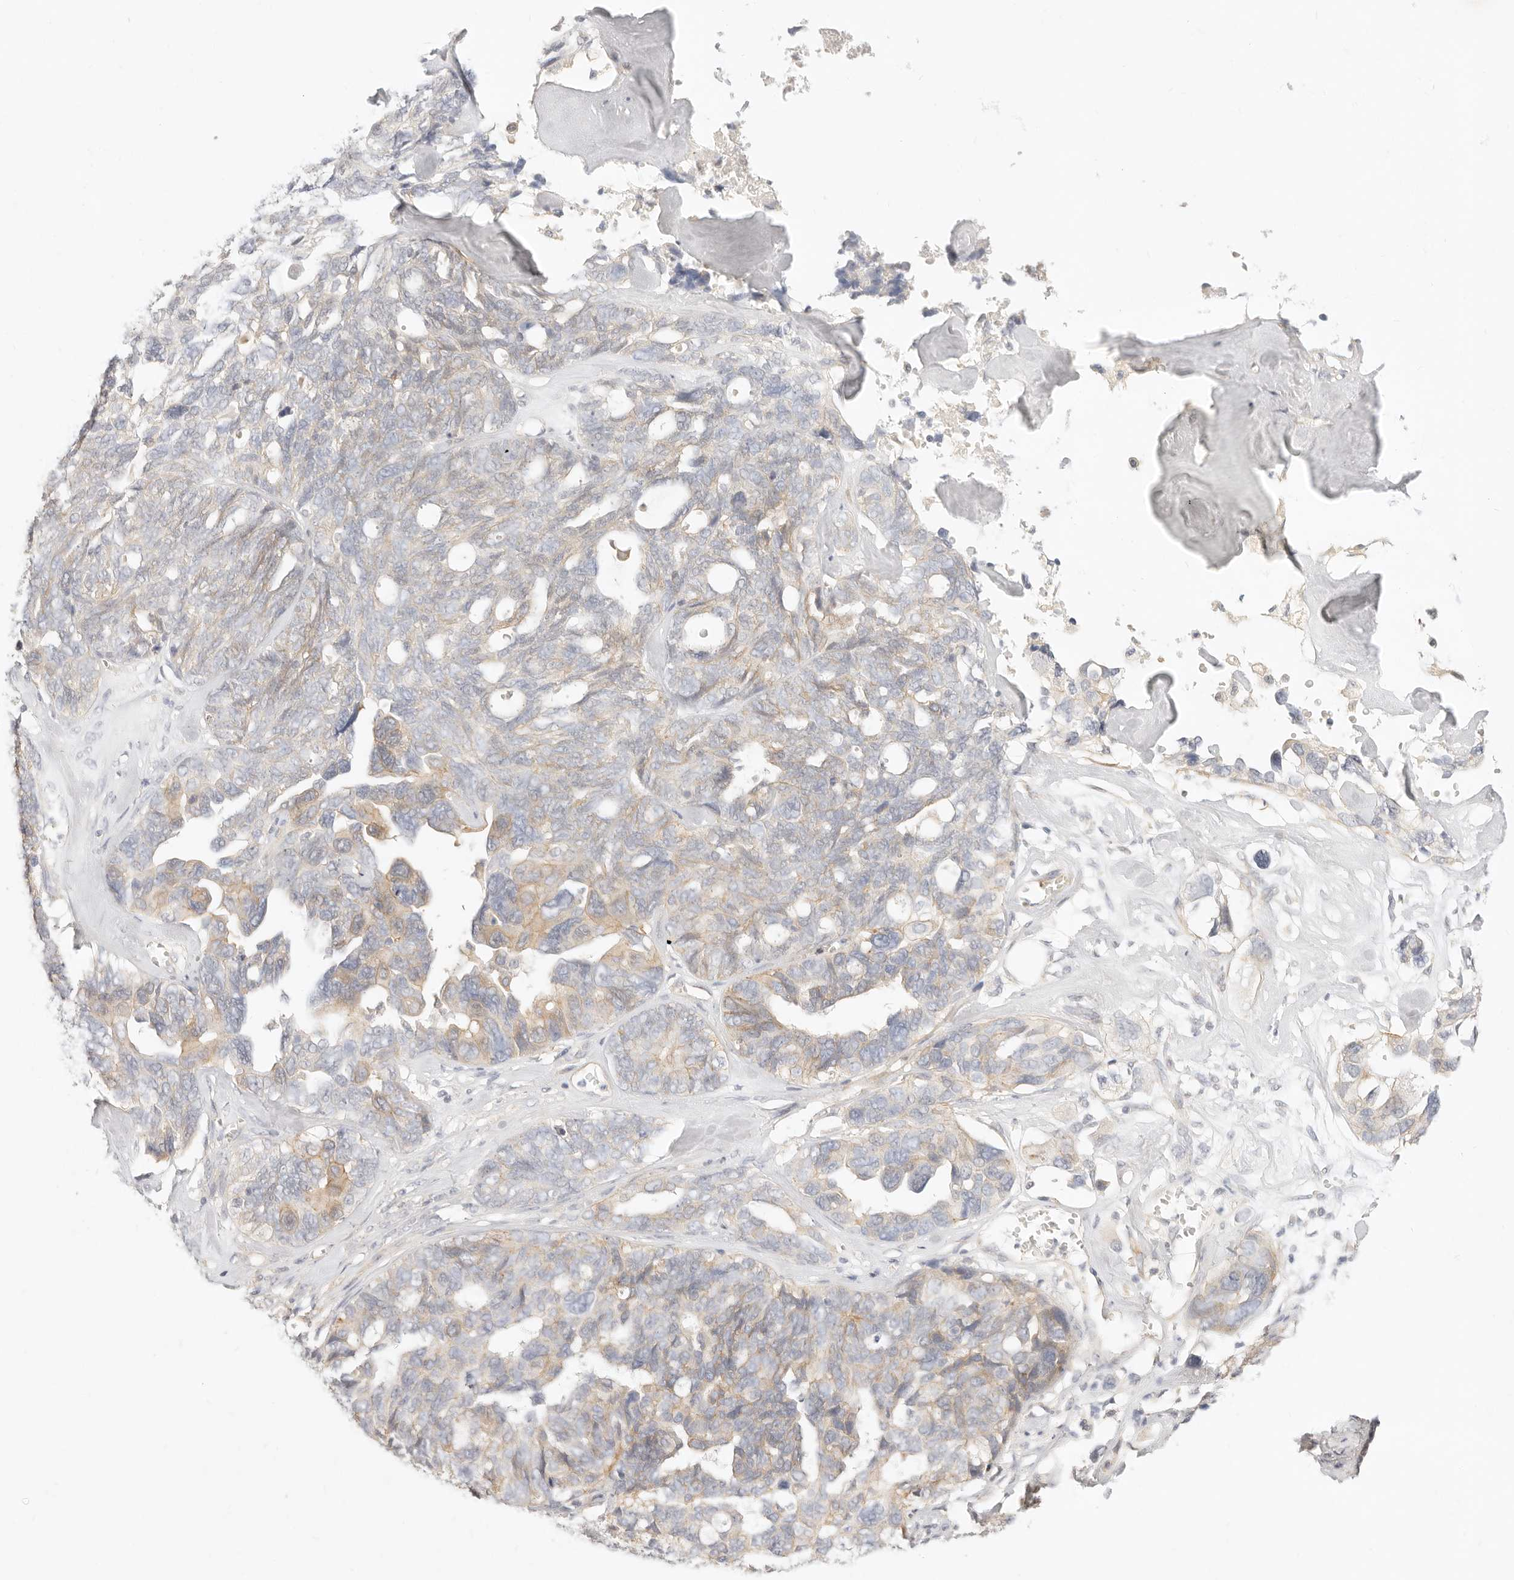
{"staining": {"intensity": "weak", "quantity": "25%-75%", "location": "cytoplasmic/membranous"}, "tissue": "ovarian cancer", "cell_type": "Tumor cells", "image_type": "cancer", "snomed": [{"axis": "morphology", "description": "Cystadenocarcinoma, serous, NOS"}, {"axis": "topography", "description": "Ovary"}], "caption": "An image showing weak cytoplasmic/membranous staining in about 25%-75% of tumor cells in ovarian serous cystadenocarcinoma, as visualized by brown immunohistochemical staining.", "gene": "UBXN10", "patient": {"sex": "female", "age": 79}}